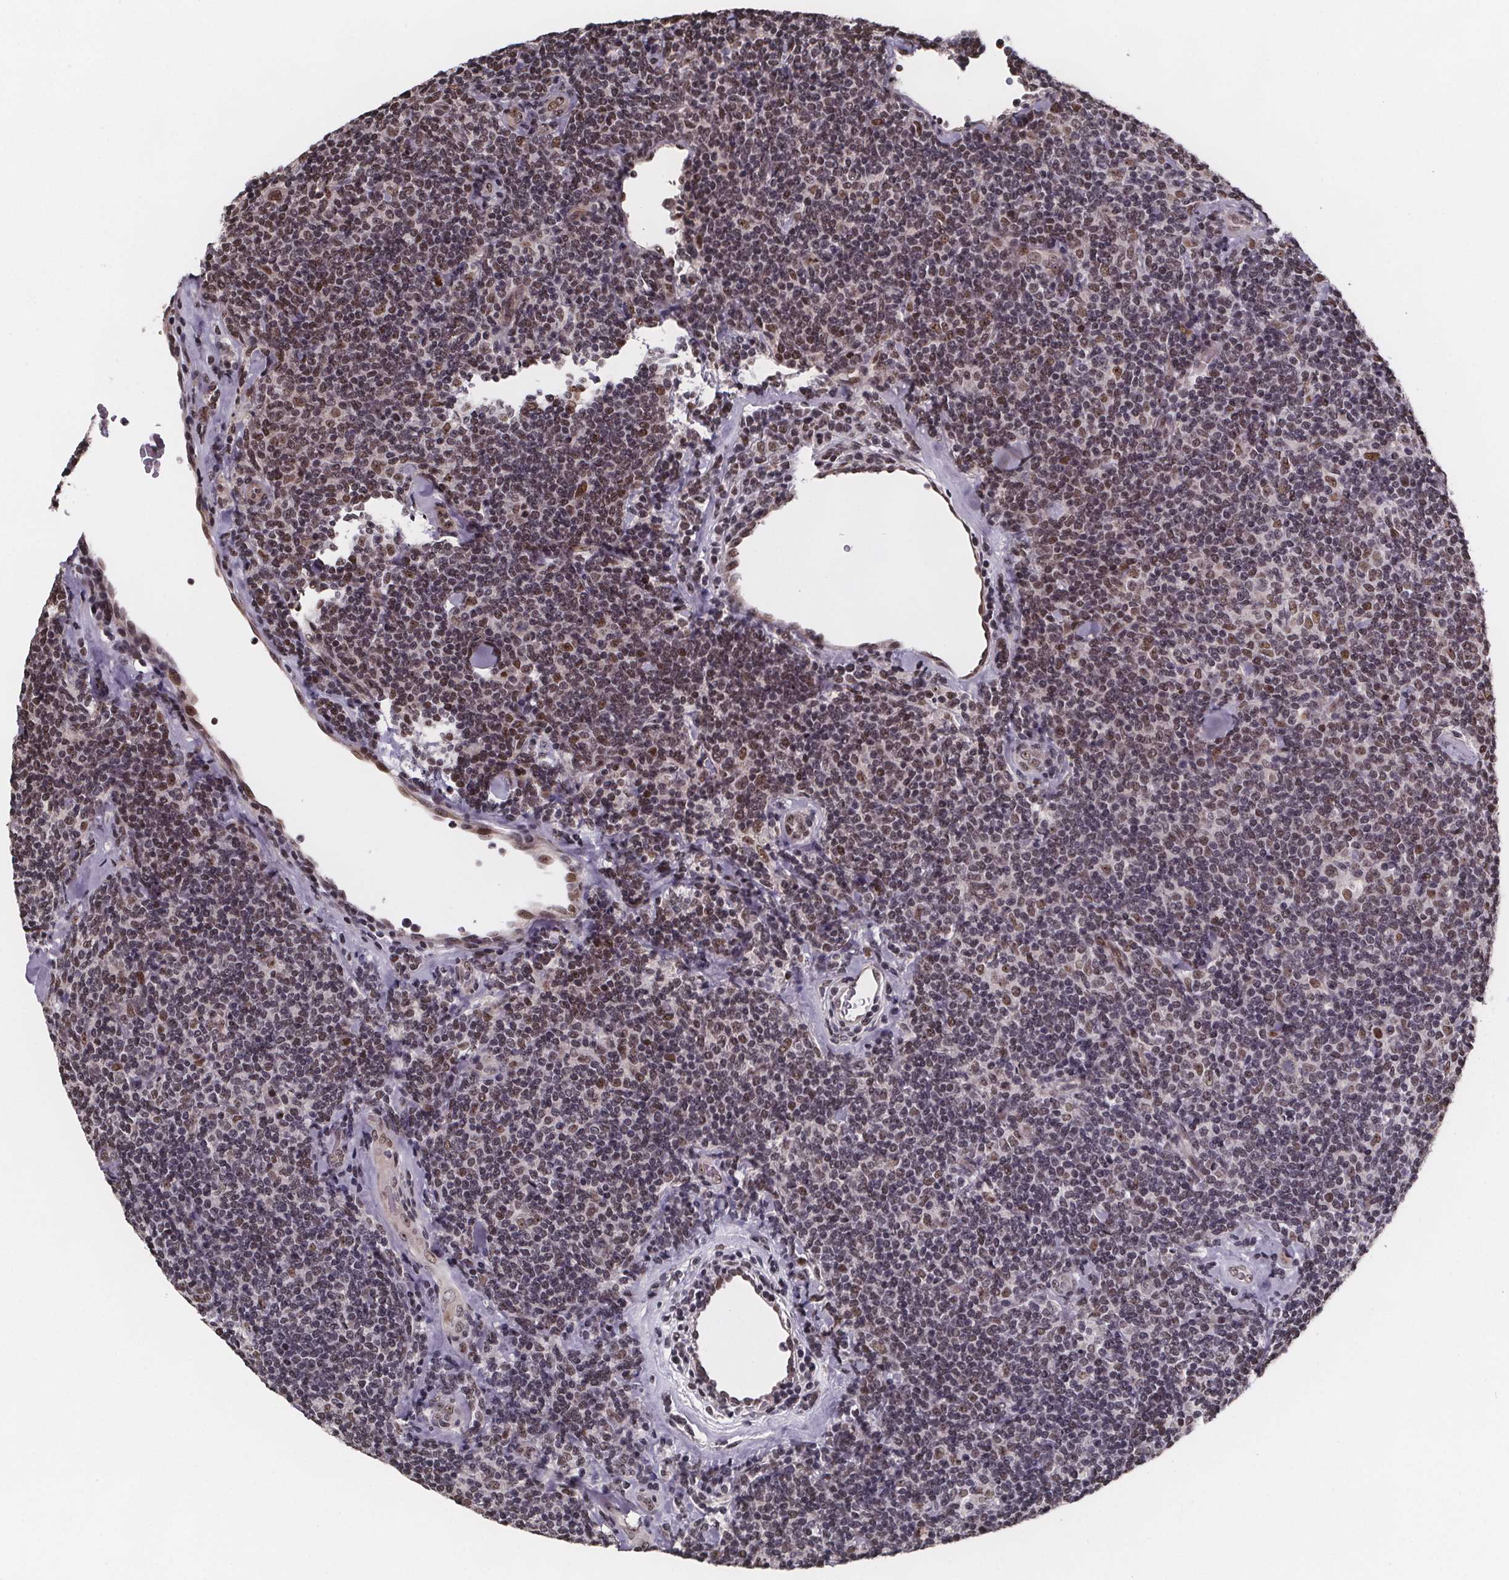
{"staining": {"intensity": "moderate", "quantity": "25%-75%", "location": "nuclear"}, "tissue": "lymphoma", "cell_type": "Tumor cells", "image_type": "cancer", "snomed": [{"axis": "morphology", "description": "Malignant lymphoma, non-Hodgkin's type, Low grade"}, {"axis": "topography", "description": "Lymph node"}], "caption": "Immunohistochemistry of human lymphoma shows medium levels of moderate nuclear expression in about 25%-75% of tumor cells. The protein is stained brown, and the nuclei are stained in blue (DAB (3,3'-diaminobenzidine) IHC with brightfield microscopy, high magnification).", "gene": "U2SURP", "patient": {"sex": "female", "age": 56}}